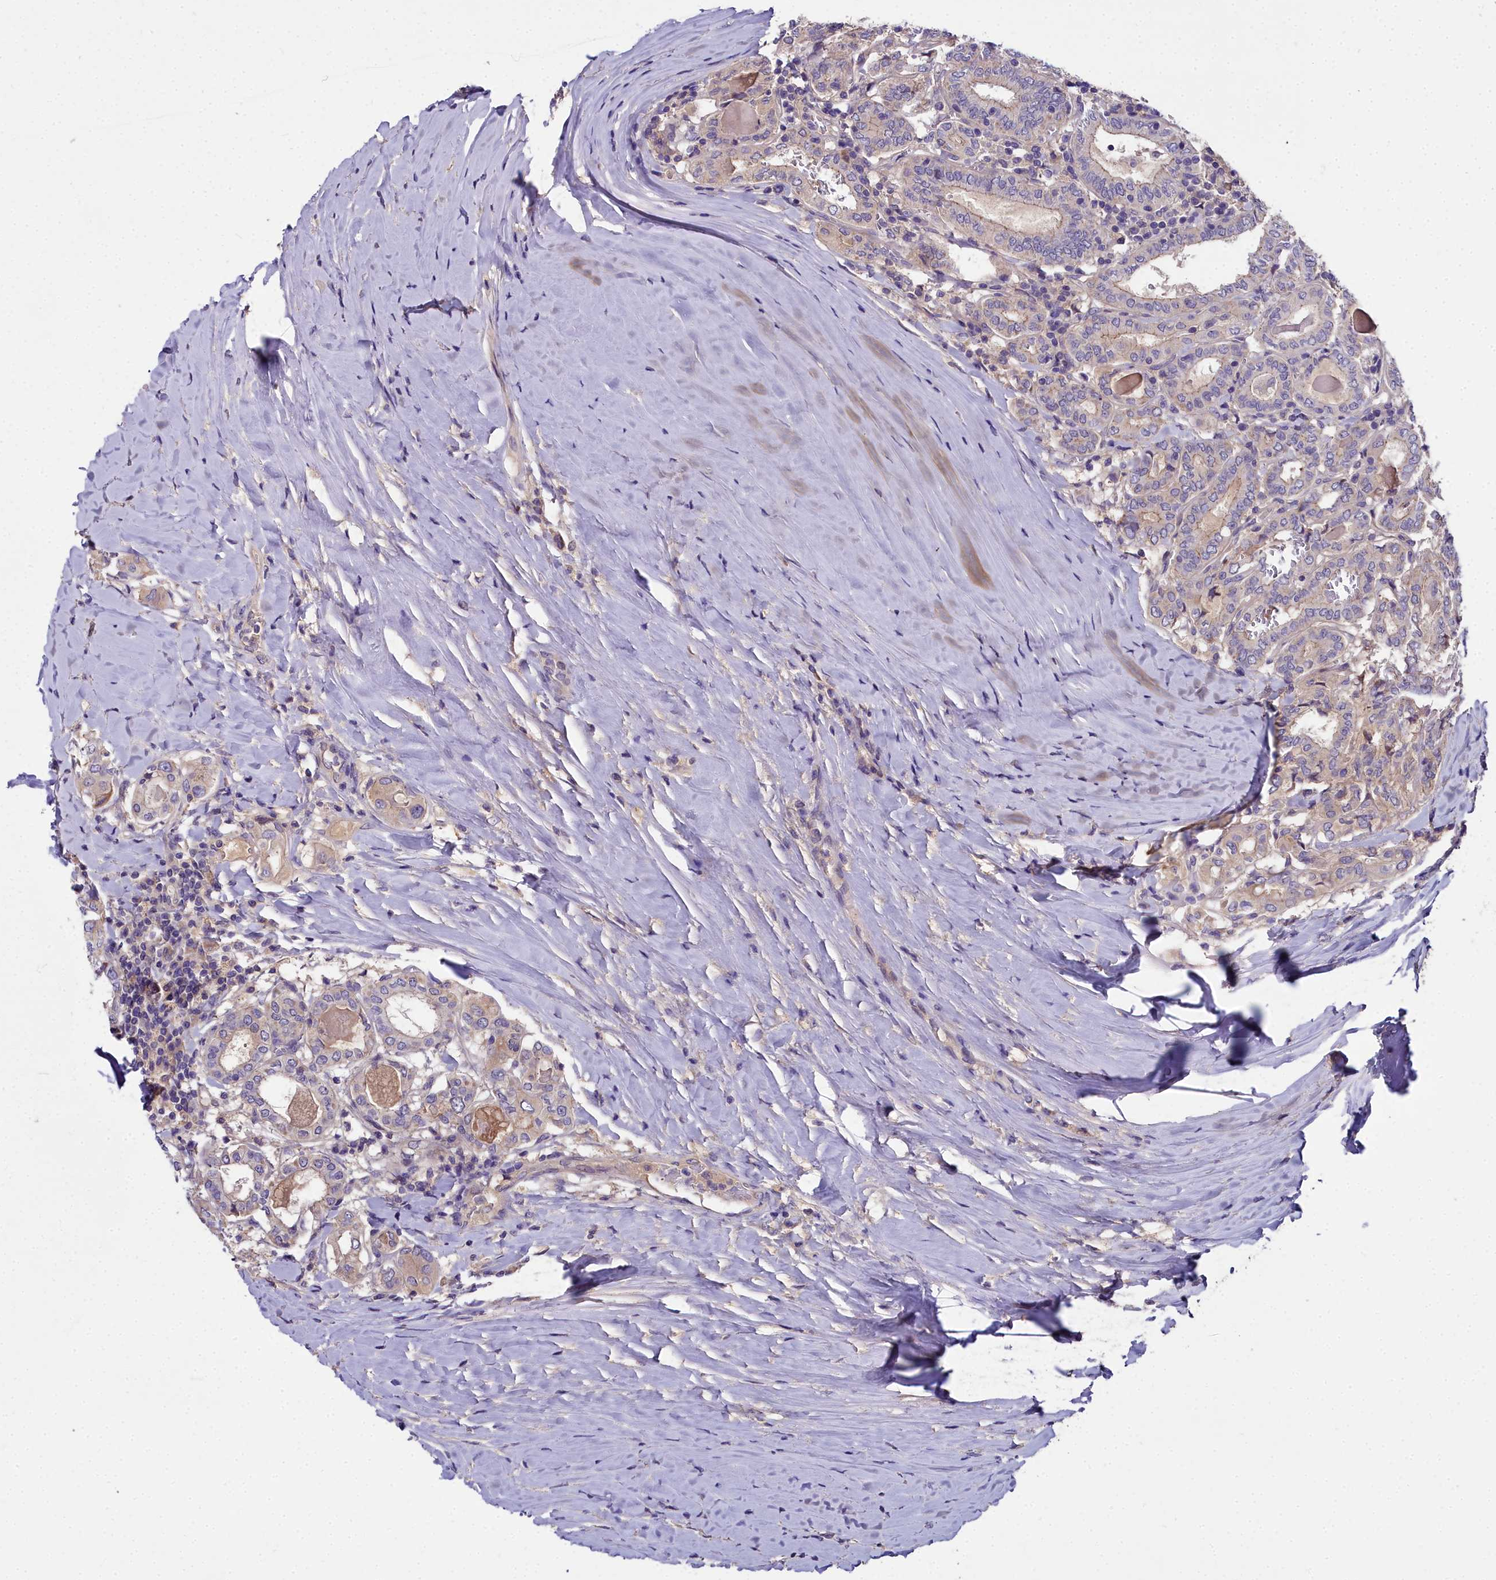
{"staining": {"intensity": "weak", "quantity": "25%-75%", "location": "cytoplasmic/membranous"}, "tissue": "thyroid cancer", "cell_type": "Tumor cells", "image_type": "cancer", "snomed": [{"axis": "morphology", "description": "Papillary adenocarcinoma, NOS"}, {"axis": "topography", "description": "Thyroid gland"}], "caption": "A micrograph of human thyroid papillary adenocarcinoma stained for a protein demonstrates weak cytoplasmic/membranous brown staining in tumor cells.", "gene": "NT5M", "patient": {"sex": "female", "age": 72}}